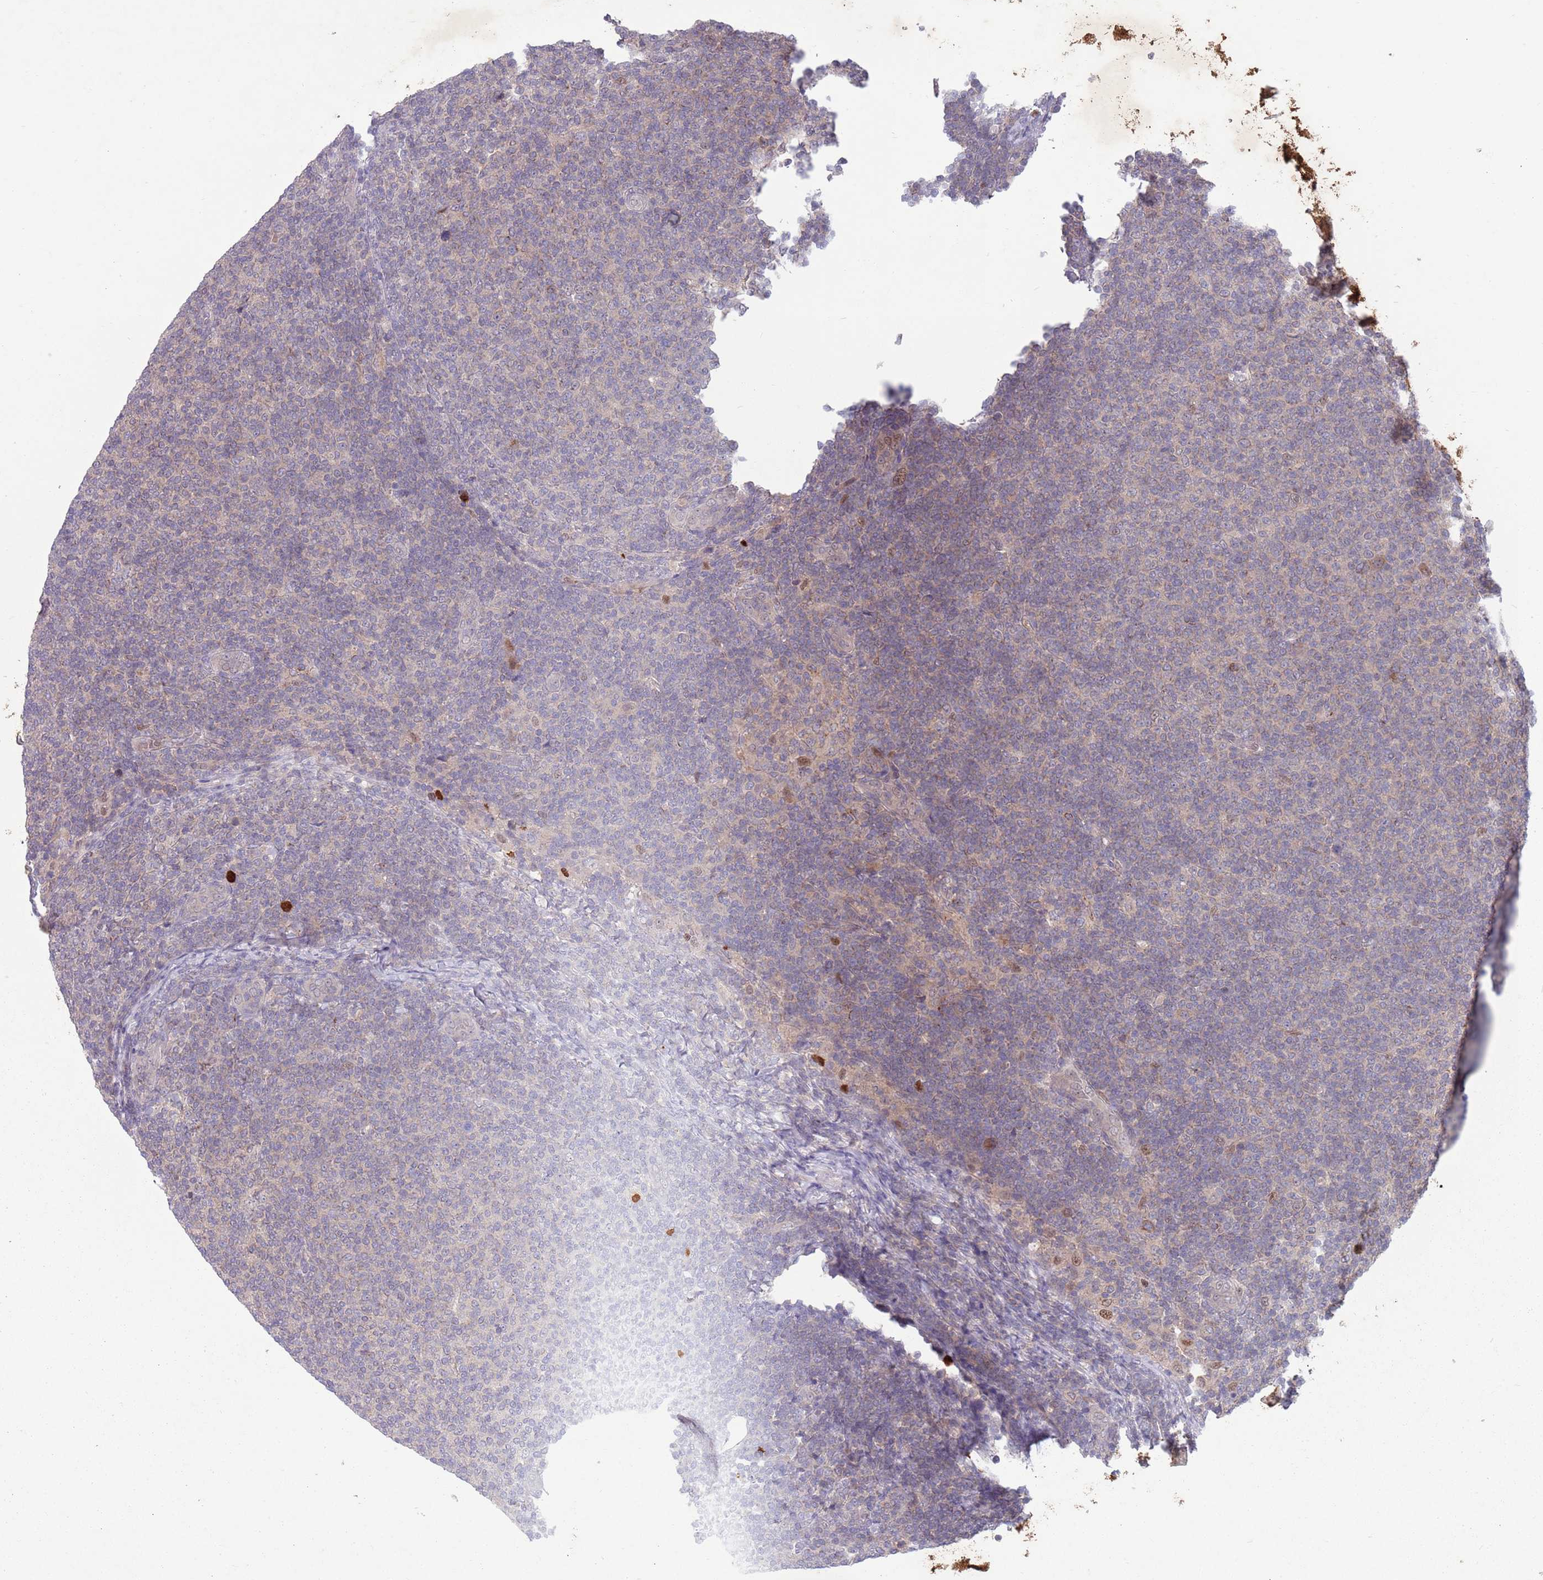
{"staining": {"intensity": "negative", "quantity": "none", "location": "none"}, "tissue": "lymphoma", "cell_type": "Tumor cells", "image_type": "cancer", "snomed": [{"axis": "morphology", "description": "Malignant lymphoma, non-Hodgkin's type, Low grade"}, {"axis": "topography", "description": "Lymph node"}], "caption": "A high-resolution image shows IHC staining of lymphoma, which displays no significant expression in tumor cells. (DAB immunohistochemistry (IHC), high magnification).", "gene": "TYW1", "patient": {"sex": "male", "age": 66}}